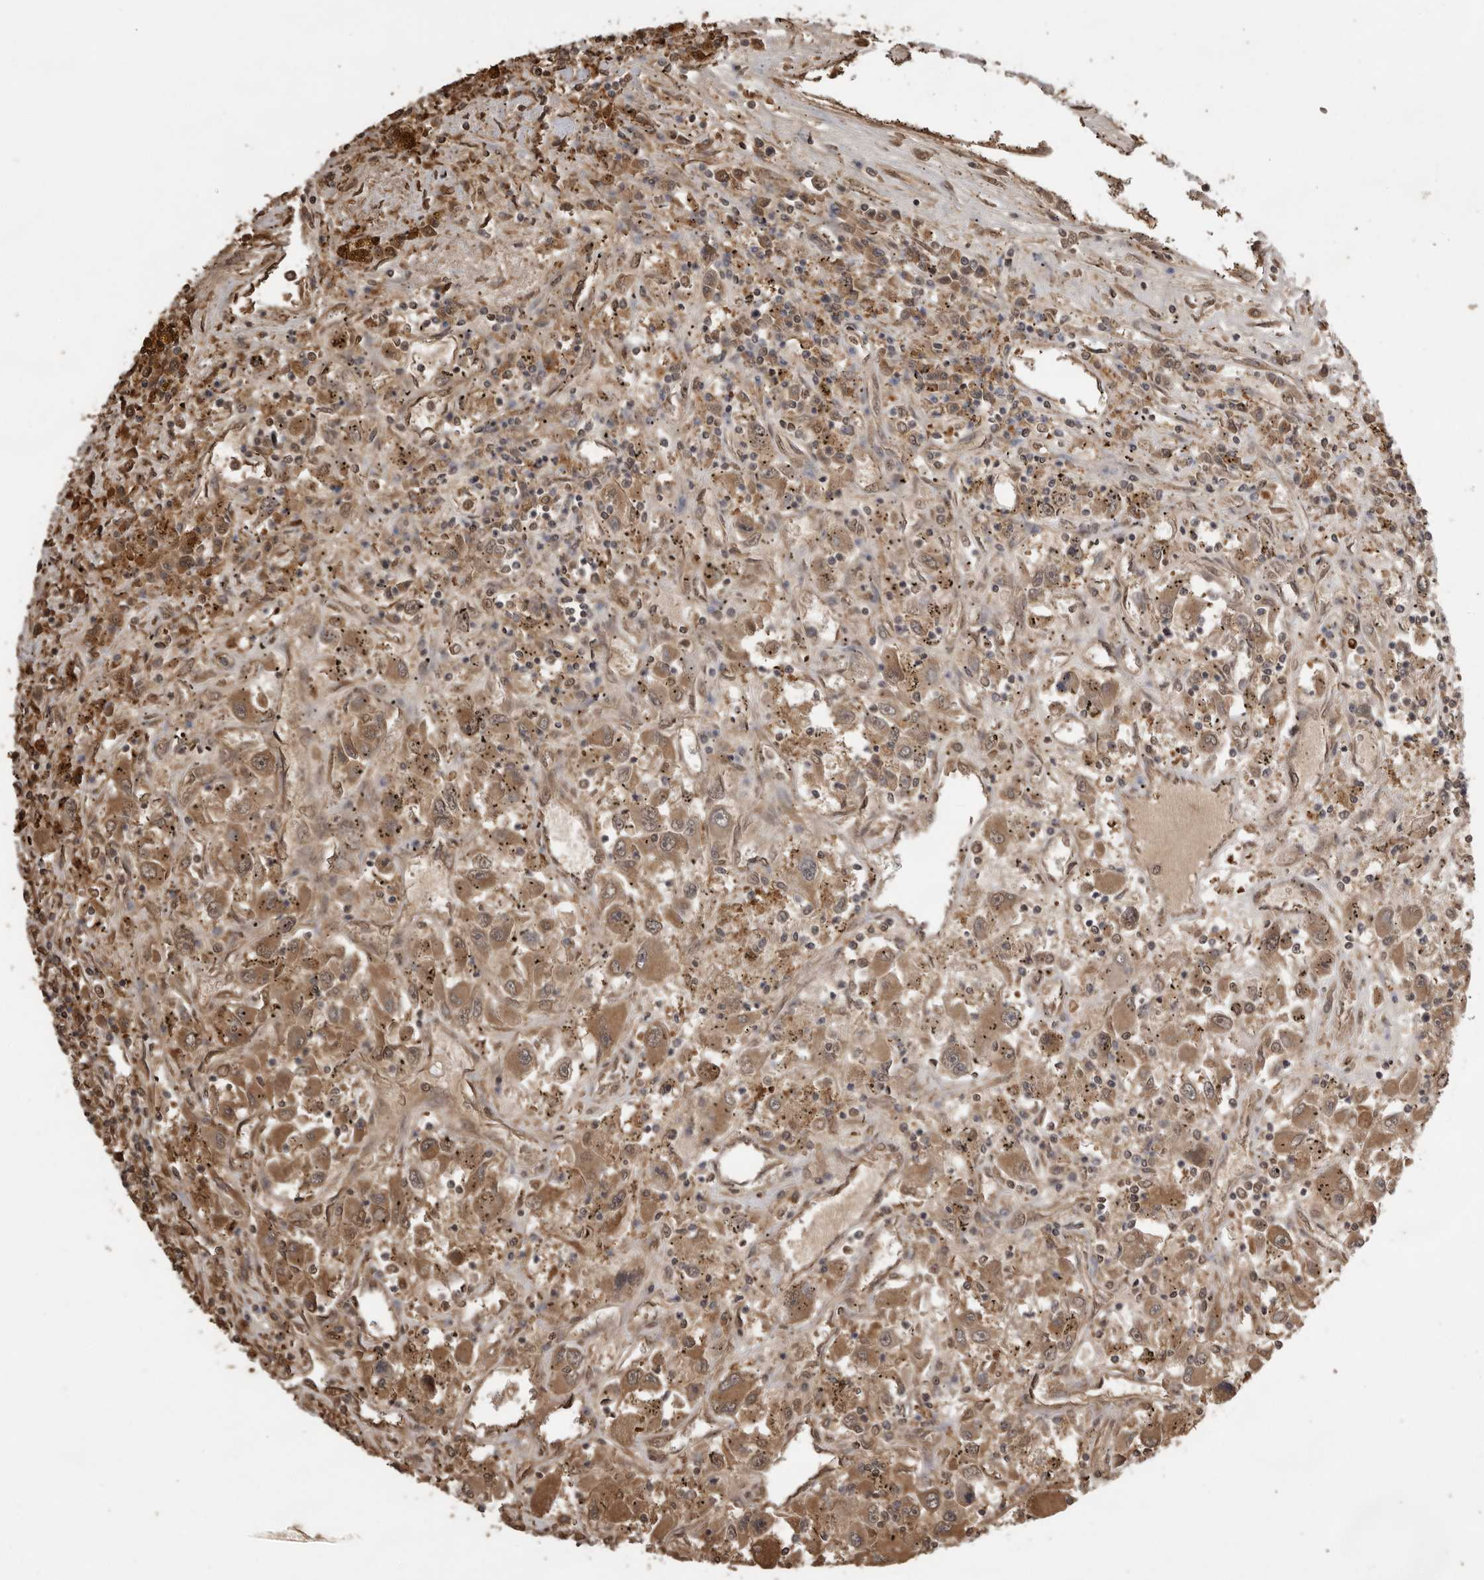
{"staining": {"intensity": "moderate", "quantity": ">75%", "location": "cytoplasmic/membranous"}, "tissue": "renal cancer", "cell_type": "Tumor cells", "image_type": "cancer", "snomed": [{"axis": "morphology", "description": "Adenocarcinoma, NOS"}, {"axis": "topography", "description": "Kidney"}], "caption": "A photomicrograph showing moderate cytoplasmic/membranous expression in about >75% of tumor cells in adenocarcinoma (renal), as visualized by brown immunohistochemical staining.", "gene": "JAG2", "patient": {"sex": "female", "age": 52}}